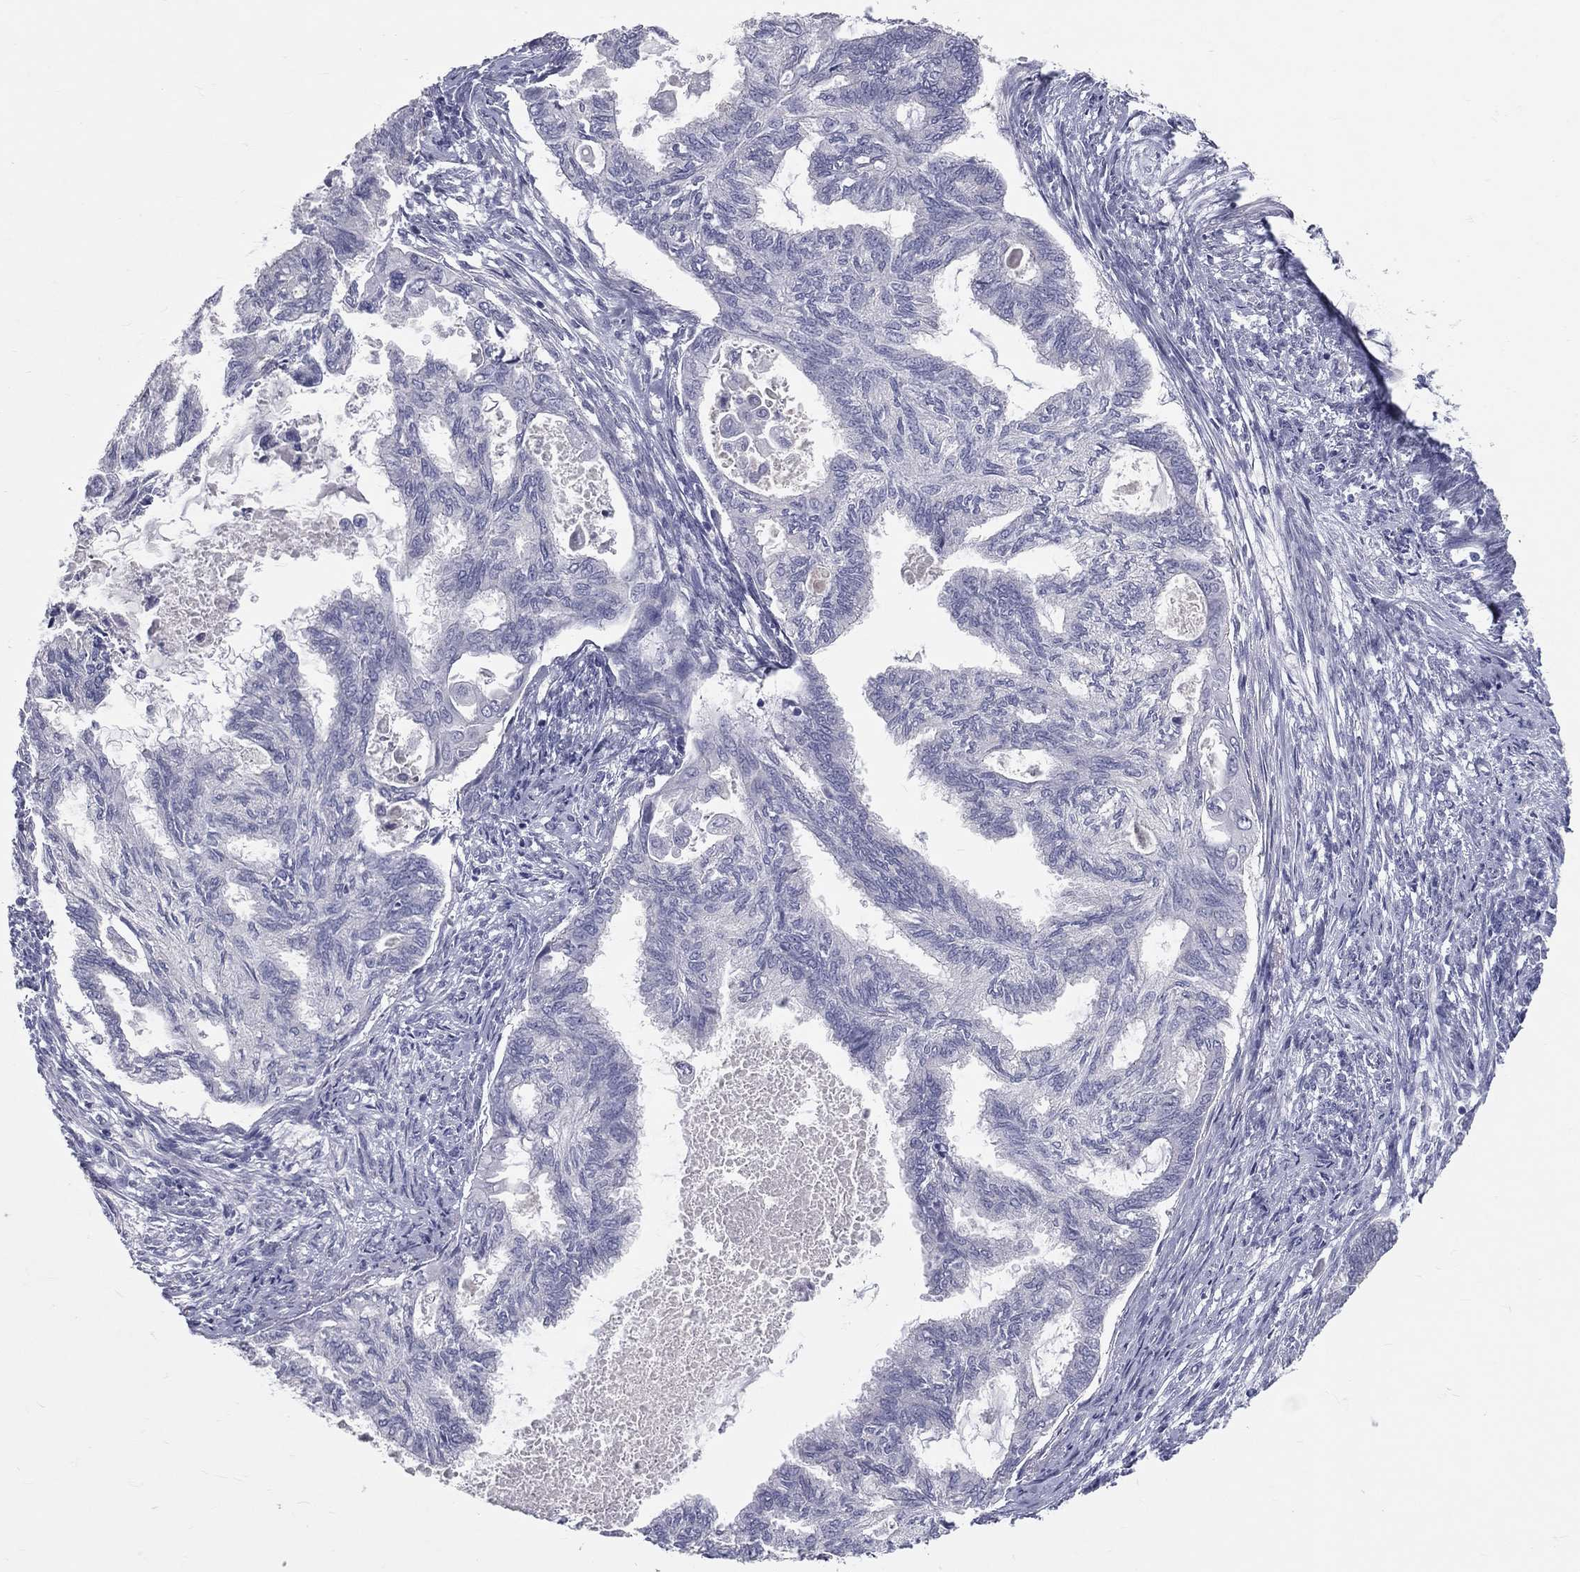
{"staining": {"intensity": "negative", "quantity": "none", "location": "none"}, "tissue": "endometrial cancer", "cell_type": "Tumor cells", "image_type": "cancer", "snomed": [{"axis": "morphology", "description": "Adenocarcinoma, NOS"}, {"axis": "topography", "description": "Endometrium"}], "caption": "Immunohistochemistry of endometrial adenocarcinoma exhibits no positivity in tumor cells. The staining is performed using DAB brown chromogen with nuclei counter-stained in using hematoxylin.", "gene": "TFPI2", "patient": {"sex": "female", "age": 86}}